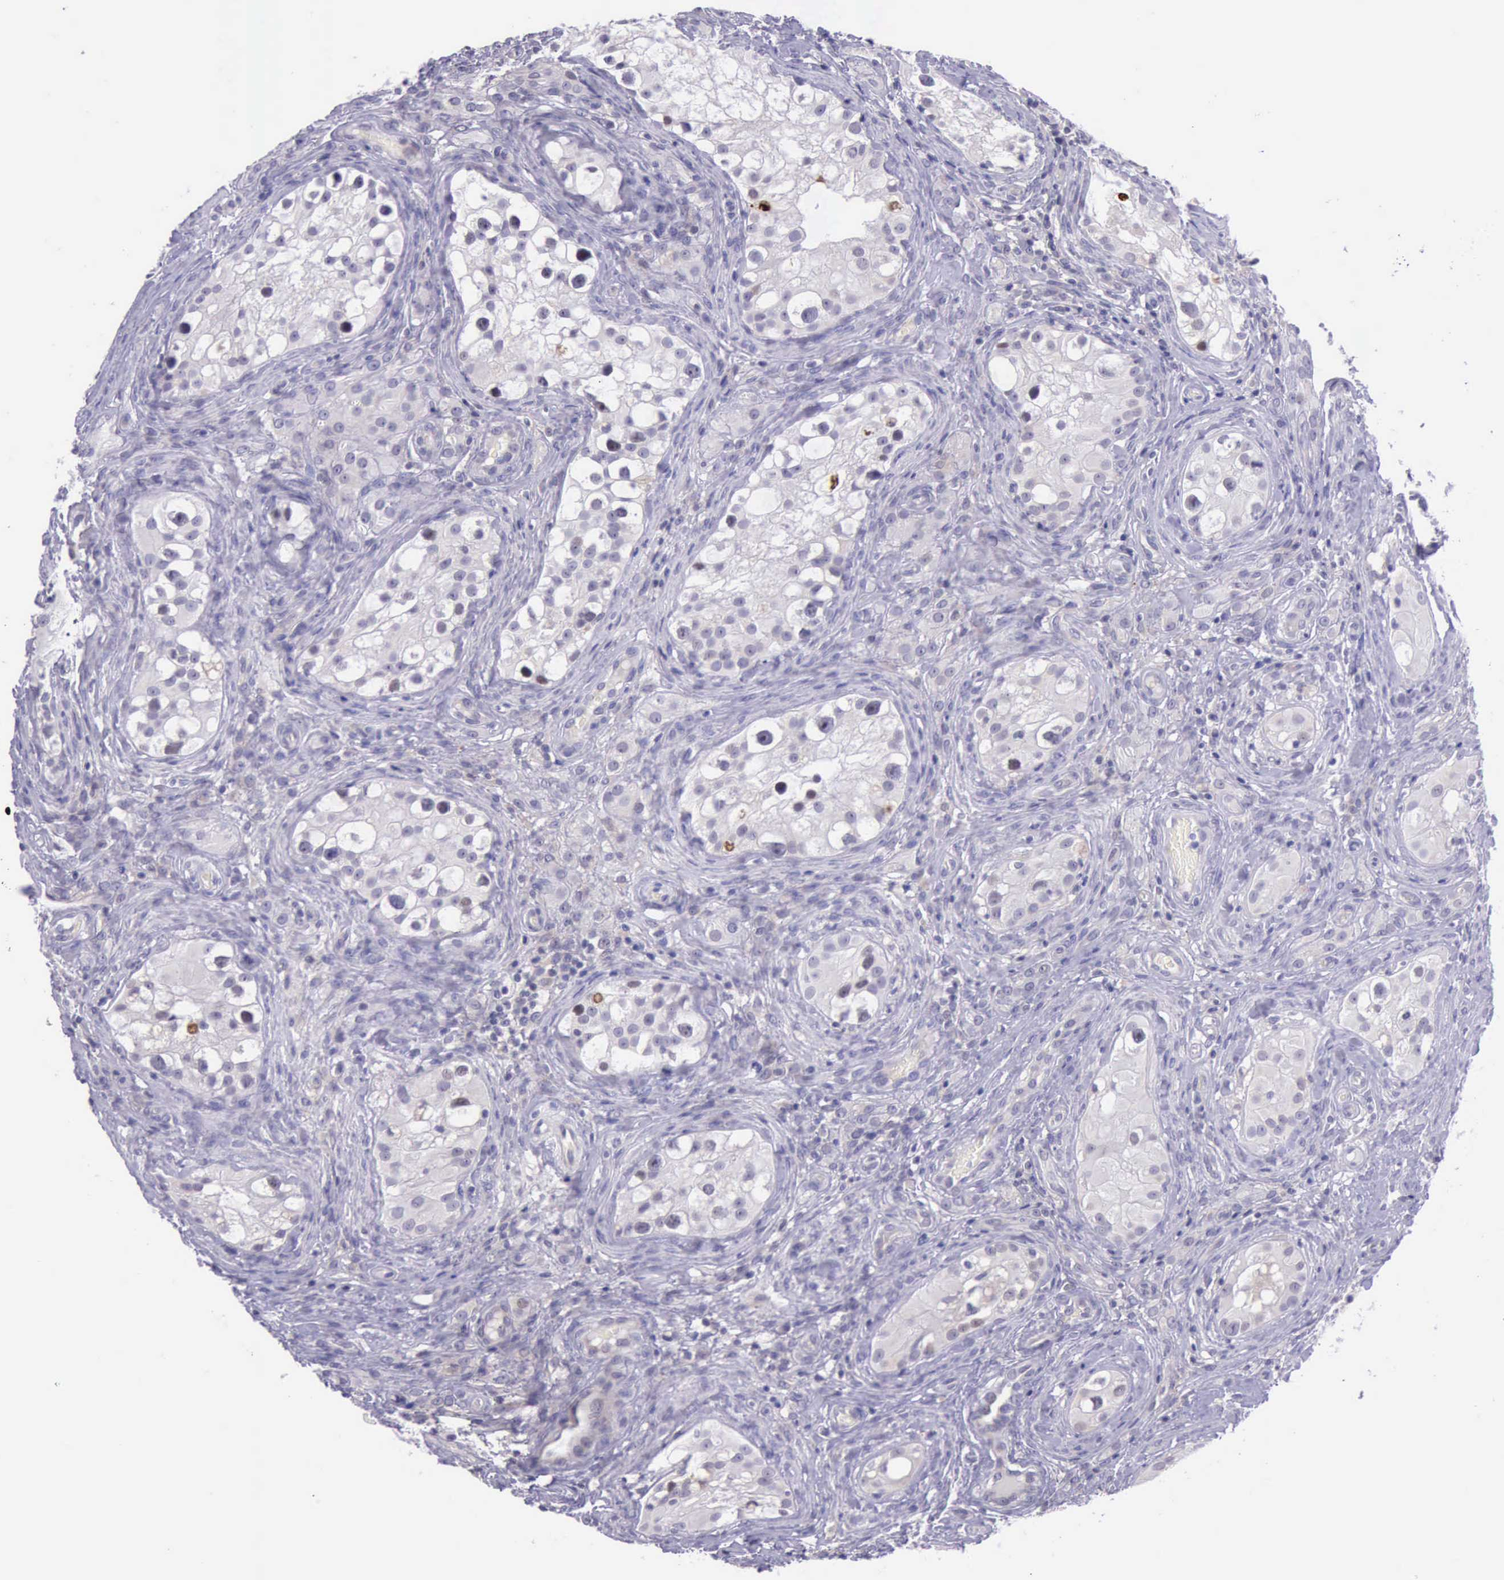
{"staining": {"intensity": "strong", "quantity": "<25%", "location": "nuclear"}, "tissue": "testis cancer", "cell_type": "Tumor cells", "image_type": "cancer", "snomed": [{"axis": "morphology", "description": "Carcinoma, Embryonal, NOS"}, {"axis": "topography", "description": "Testis"}], "caption": "This histopathology image reveals IHC staining of human testis cancer, with medium strong nuclear positivity in approximately <25% of tumor cells.", "gene": "PARP1", "patient": {"sex": "male", "age": 31}}